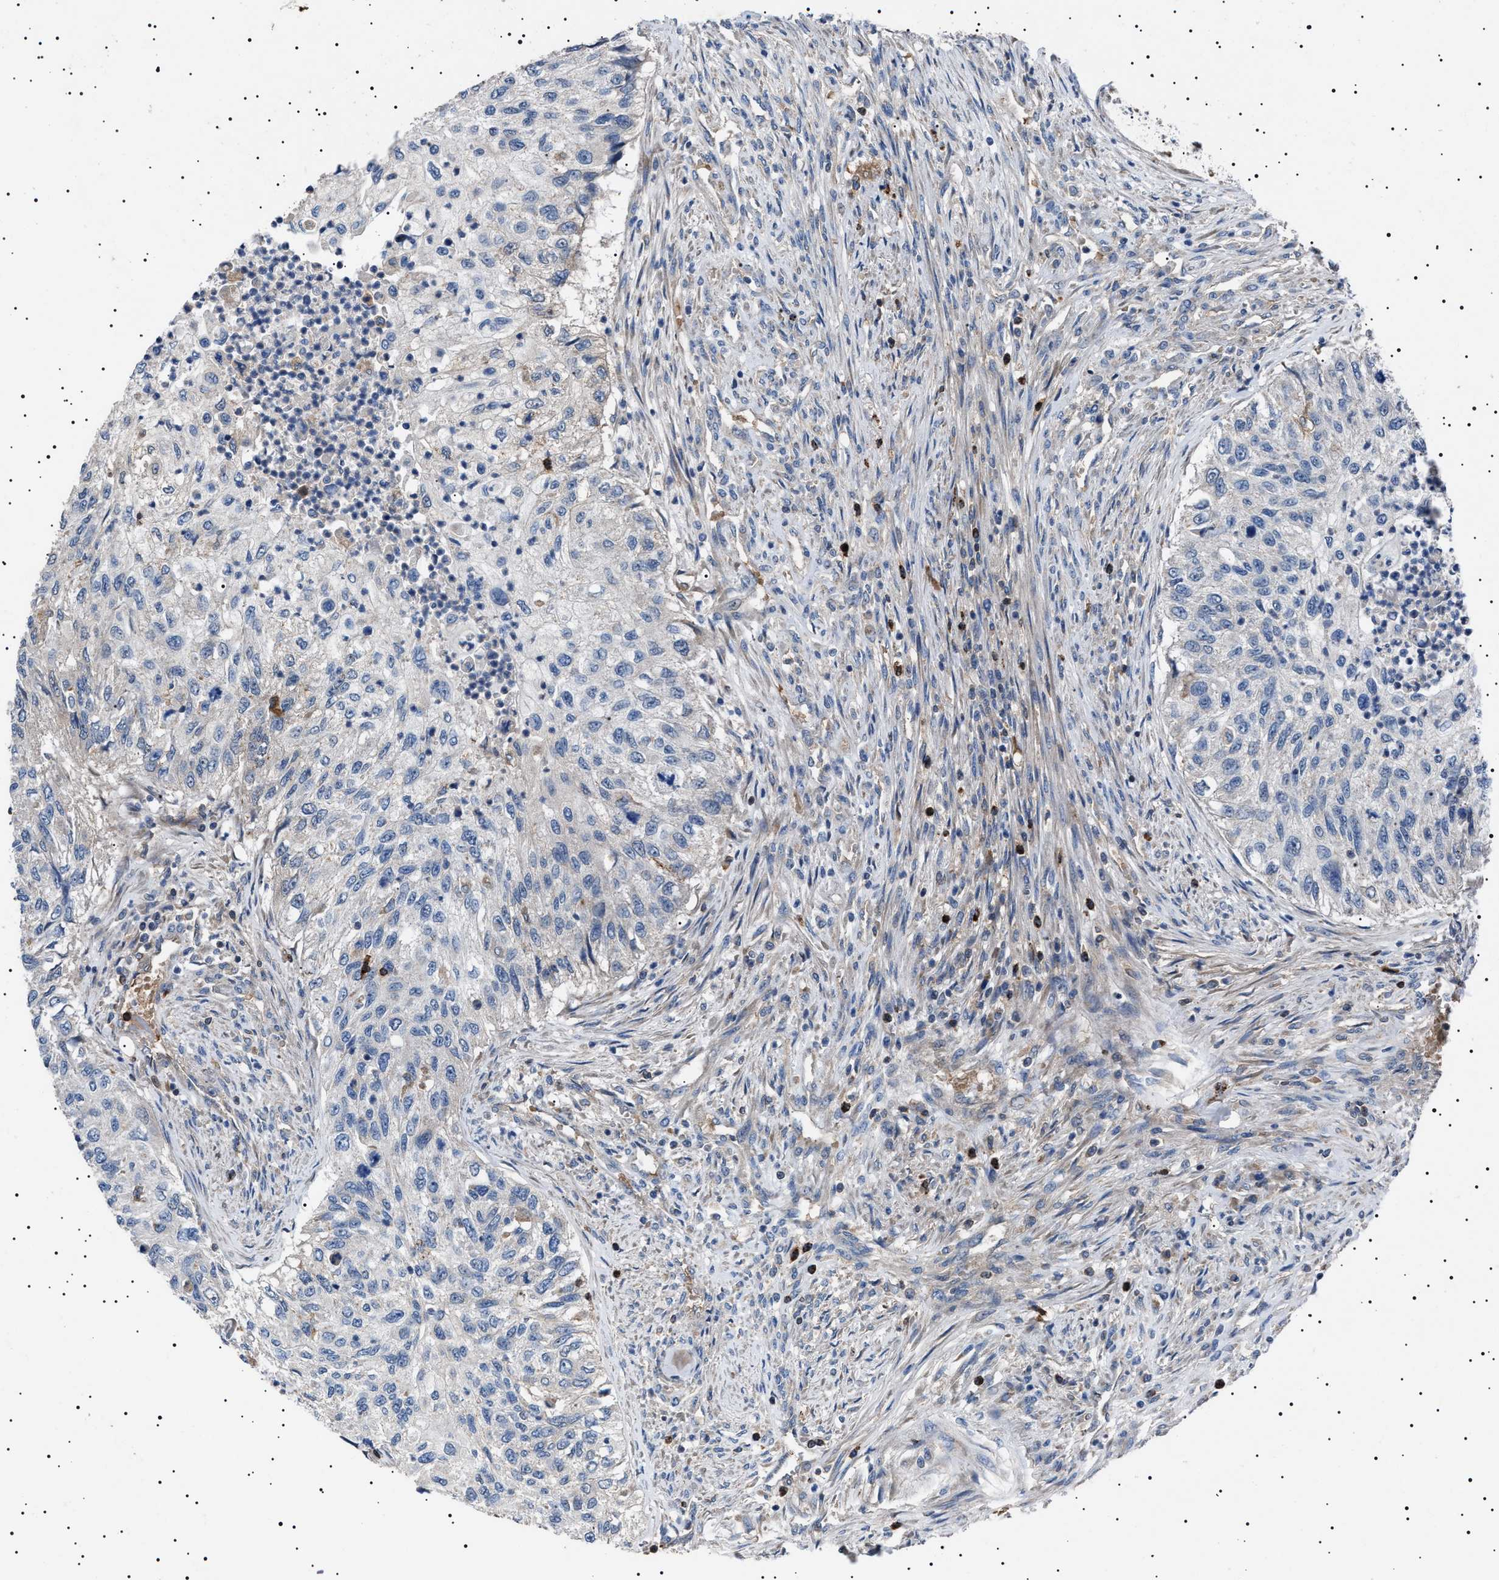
{"staining": {"intensity": "negative", "quantity": "none", "location": "none"}, "tissue": "urothelial cancer", "cell_type": "Tumor cells", "image_type": "cancer", "snomed": [{"axis": "morphology", "description": "Urothelial carcinoma, High grade"}, {"axis": "topography", "description": "Urinary bladder"}], "caption": "A high-resolution histopathology image shows immunohistochemistry staining of high-grade urothelial carcinoma, which demonstrates no significant expression in tumor cells.", "gene": "PTRH1", "patient": {"sex": "female", "age": 60}}